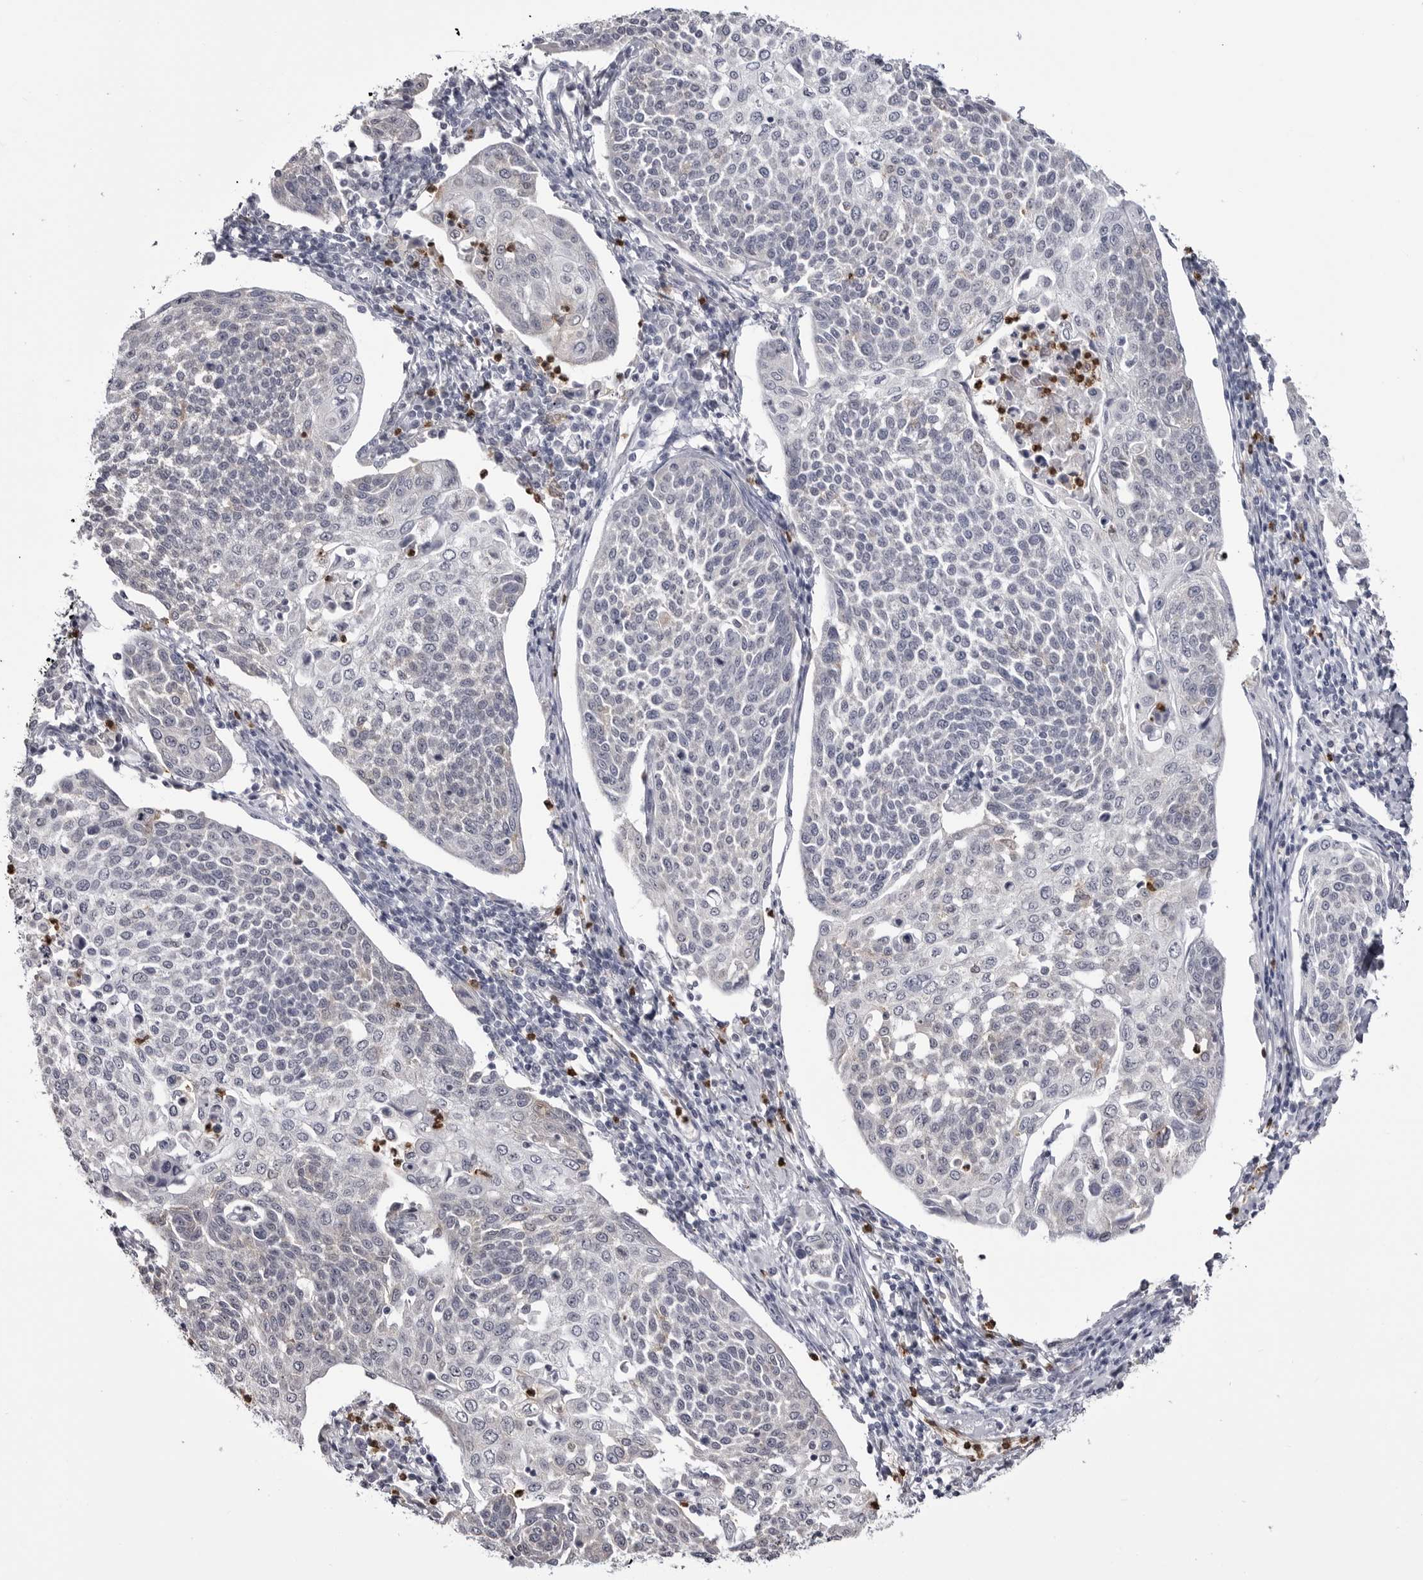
{"staining": {"intensity": "negative", "quantity": "none", "location": "none"}, "tissue": "cervical cancer", "cell_type": "Tumor cells", "image_type": "cancer", "snomed": [{"axis": "morphology", "description": "Squamous cell carcinoma, NOS"}, {"axis": "topography", "description": "Cervix"}], "caption": "Tumor cells are negative for protein expression in human cervical squamous cell carcinoma.", "gene": "STAP2", "patient": {"sex": "female", "age": 34}}